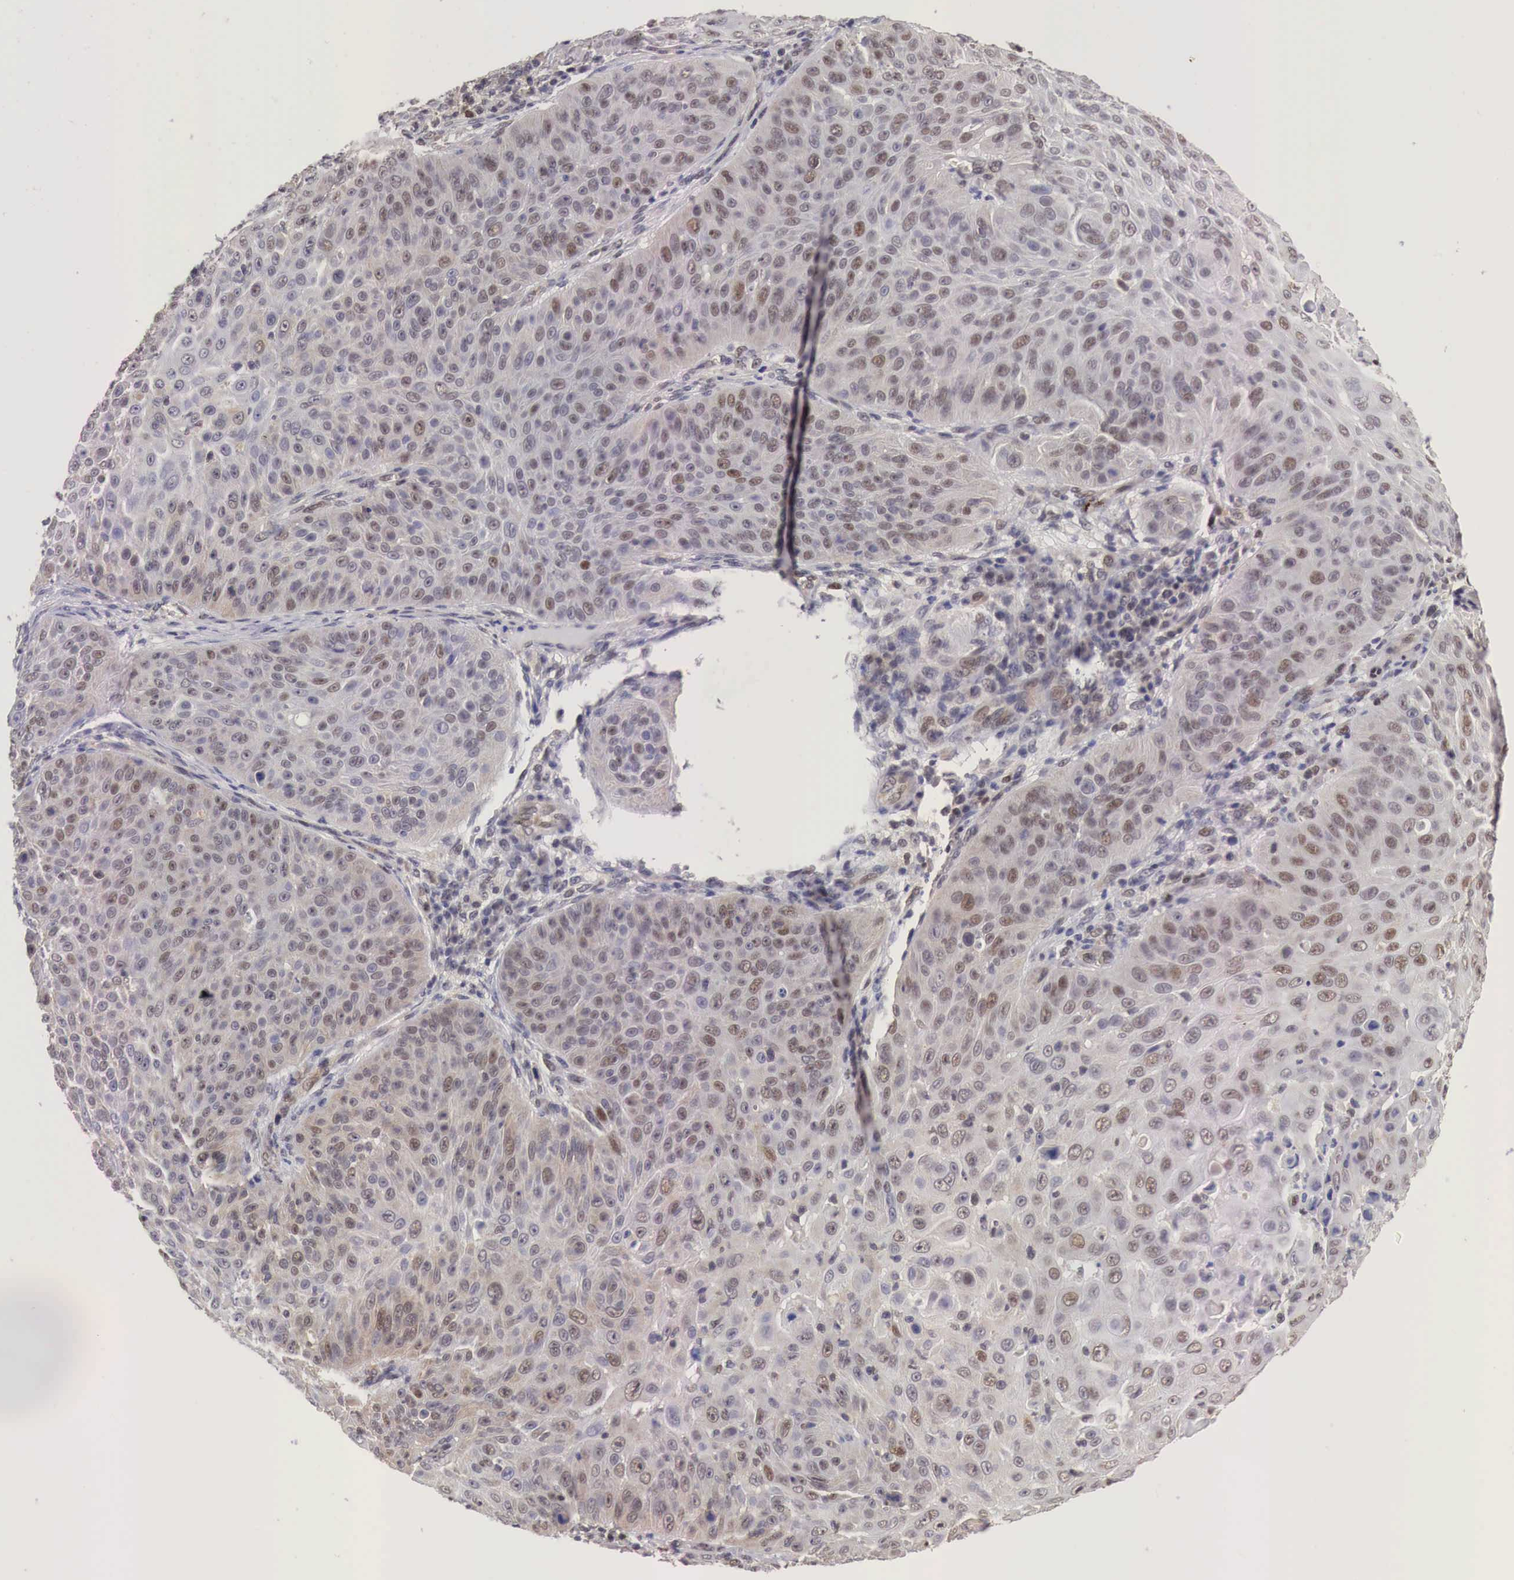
{"staining": {"intensity": "weak", "quantity": ">75%", "location": "cytoplasmic/membranous,nuclear"}, "tissue": "skin cancer", "cell_type": "Tumor cells", "image_type": "cancer", "snomed": [{"axis": "morphology", "description": "Squamous cell carcinoma, NOS"}, {"axis": "topography", "description": "Skin"}], "caption": "Immunohistochemistry (IHC) staining of squamous cell carcinoma (skin), which shows low levels of weak cytoplasmic/membranous and nuclear expression in about >75% of tumor cells indicating weak cytoplasmic/membranous and nuclear protein staining. The staining was performed using DAB (3,3'-diaminobenzidine) (brown) for protein detection and nuclei were counterstained in hematoxylin (blue).", "gene": "PABIR2", "patient": {"sex": "male", "age": 82}}